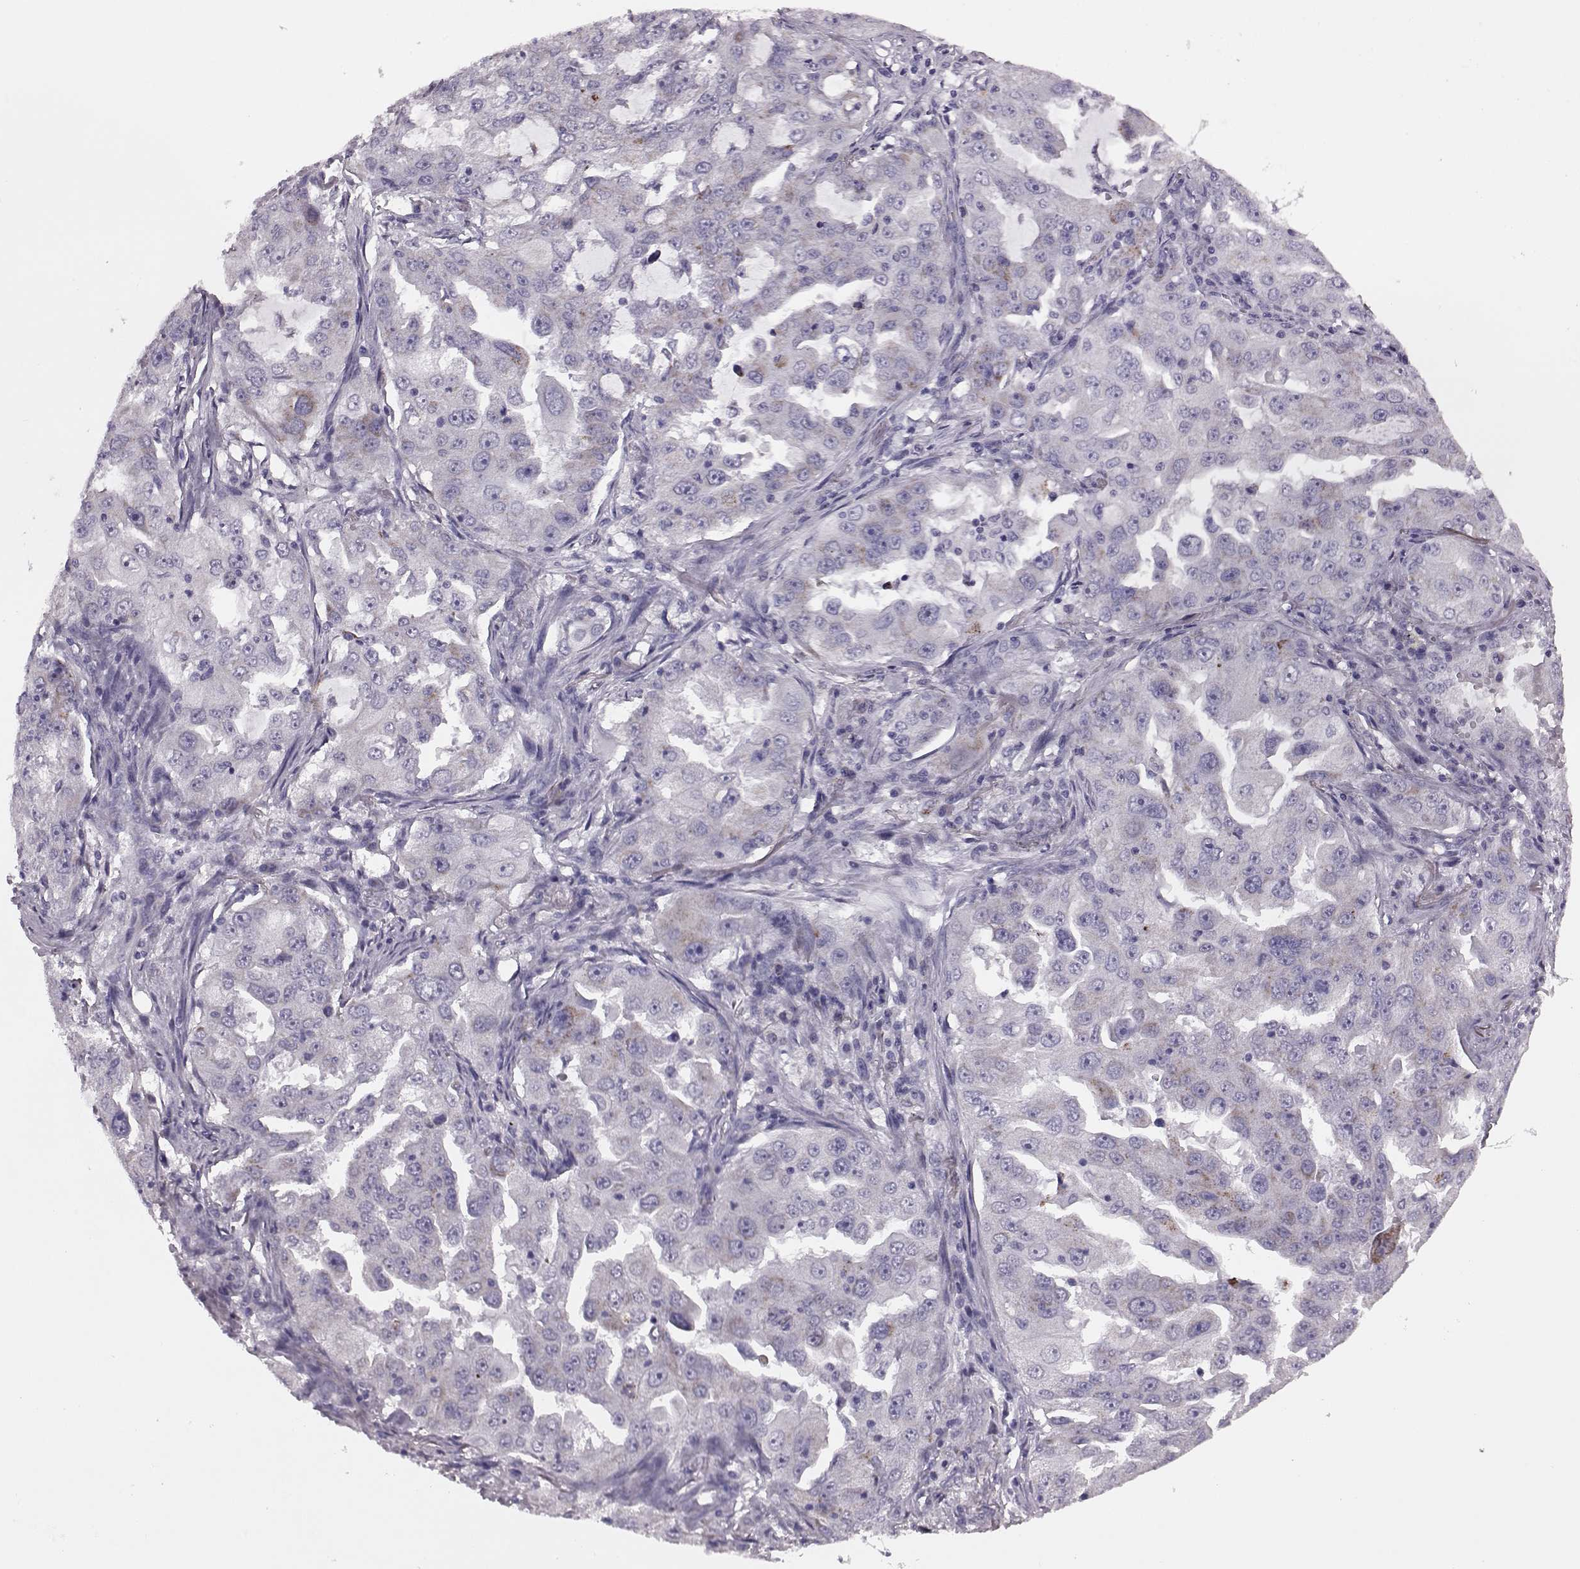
{"staining": {"intensity": "moderate", "quantity": "<25%", "location": "cytoplasmic/membranous"}, "tissue": "lung cancer", "cell_type": "Tumor cells", "image_type": "cancer", "snomed": [{"axis": "morphology", "description": "Adenocarcinoma, NOS"}, {"axis": "topography", "description": "Lung"}], "caption": "IHC photomicrograph of neoplastic tissue: human lung cancer stained using immunohistochemistry (IHC) demonstrates low levels of moderate protein expression localized specifically in the cytoplasmic/membranous of tumor cells, appearing as a cytoplasmic/membranous brown color.", "gene": "RIMS2", "patient": {"sex": "female", "age": 61}}